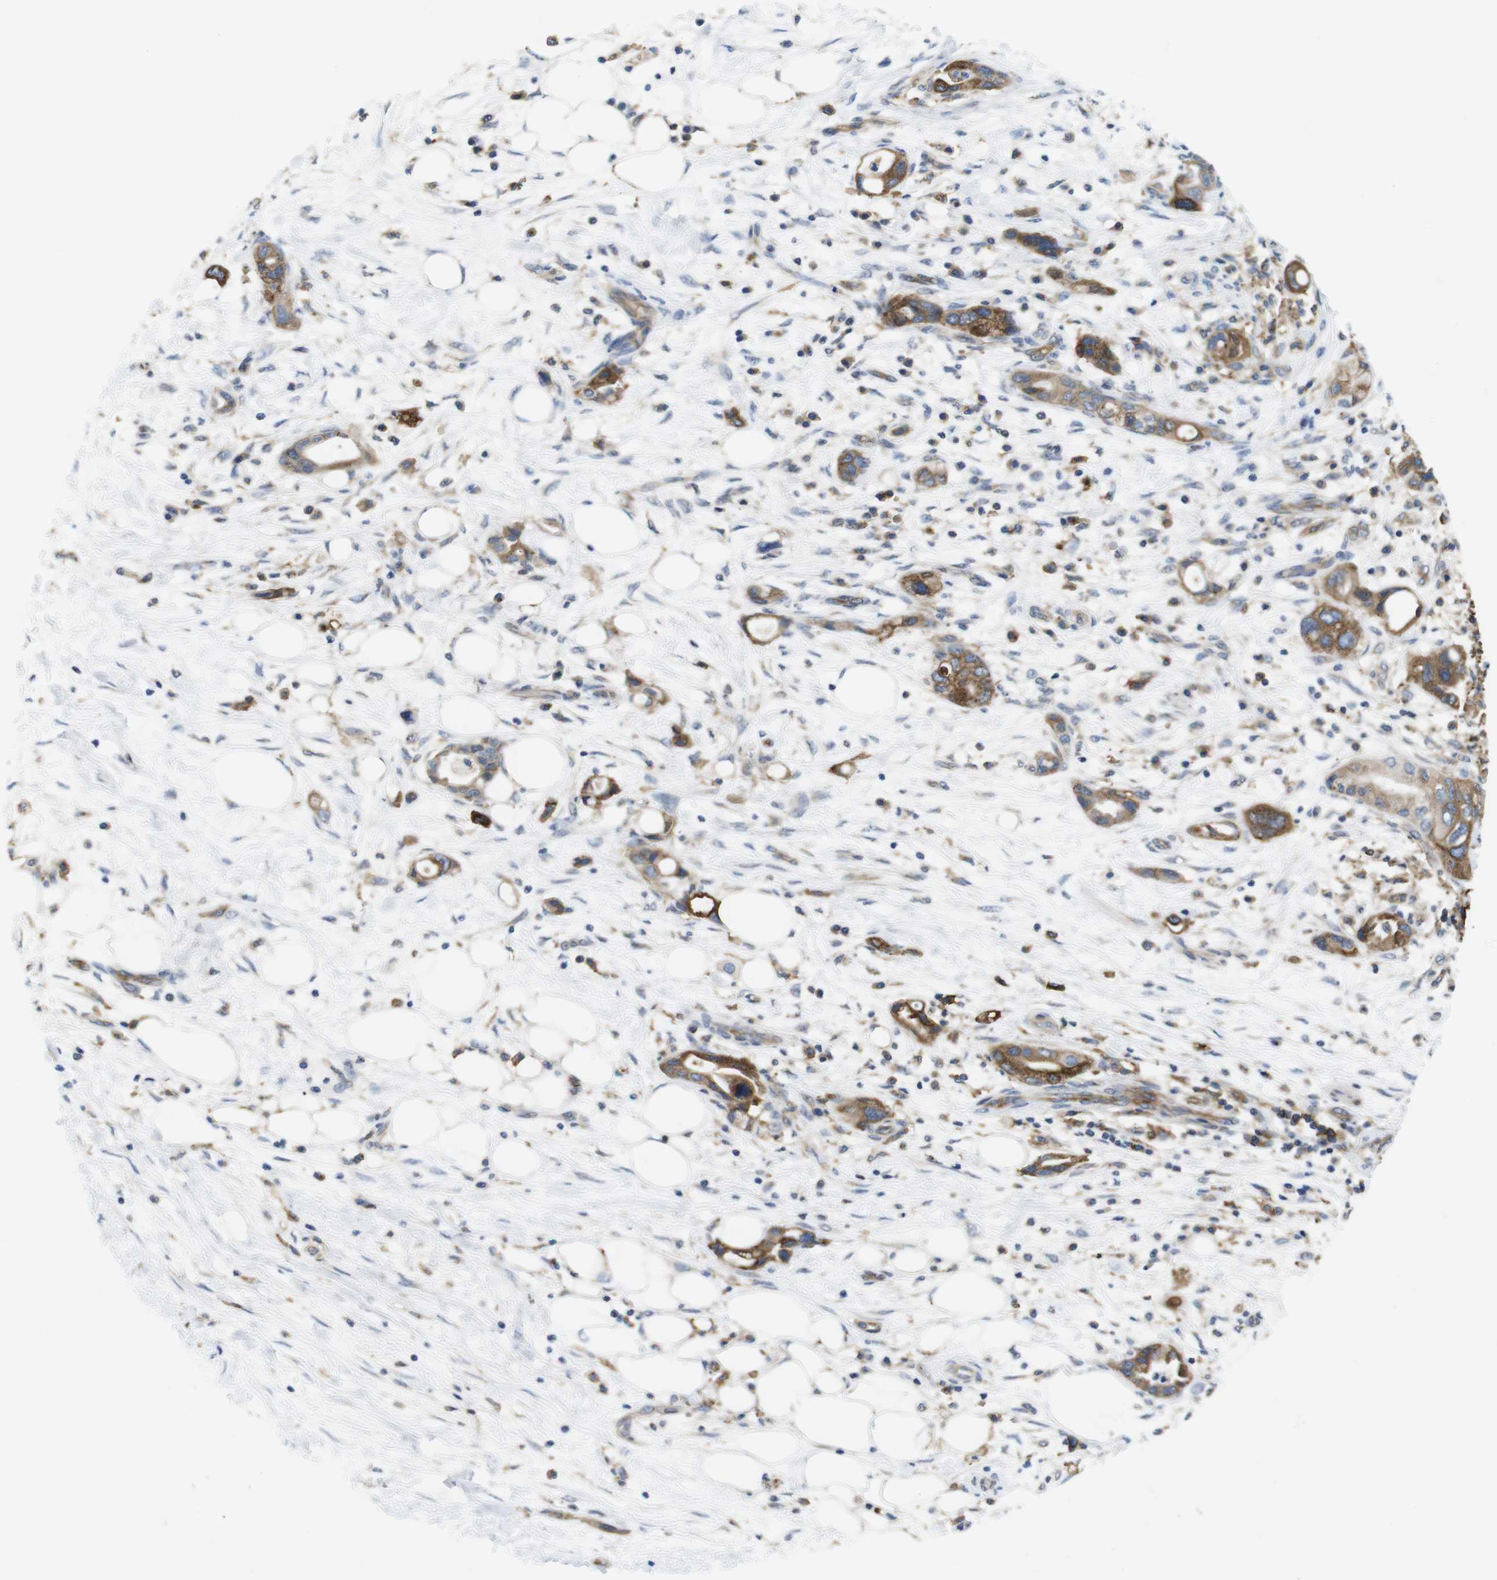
{"staining": {"intensity": "moderate", "quantity": ">75%", "location": "cytoplasmic/membranous"}, "tissue": "pancreatic cancer", "cell_type": "Tumor cells", "image_type": "cancer", "snomed": [{"axis": "morphology", "description": "Adenocarcinoma, NOS"}, {"axis": "topography", "description": "Pancreas"}], "caption": "An IHC histopathology image of neoplastic tissue is shown. Protein staining in brown highlights moderate cytoplasmic/membranous positivity in pancreatic adenocarcinoma within tumor cells.", "gene": "CCR6", "patient": {"sex": "female", "age": 57}}